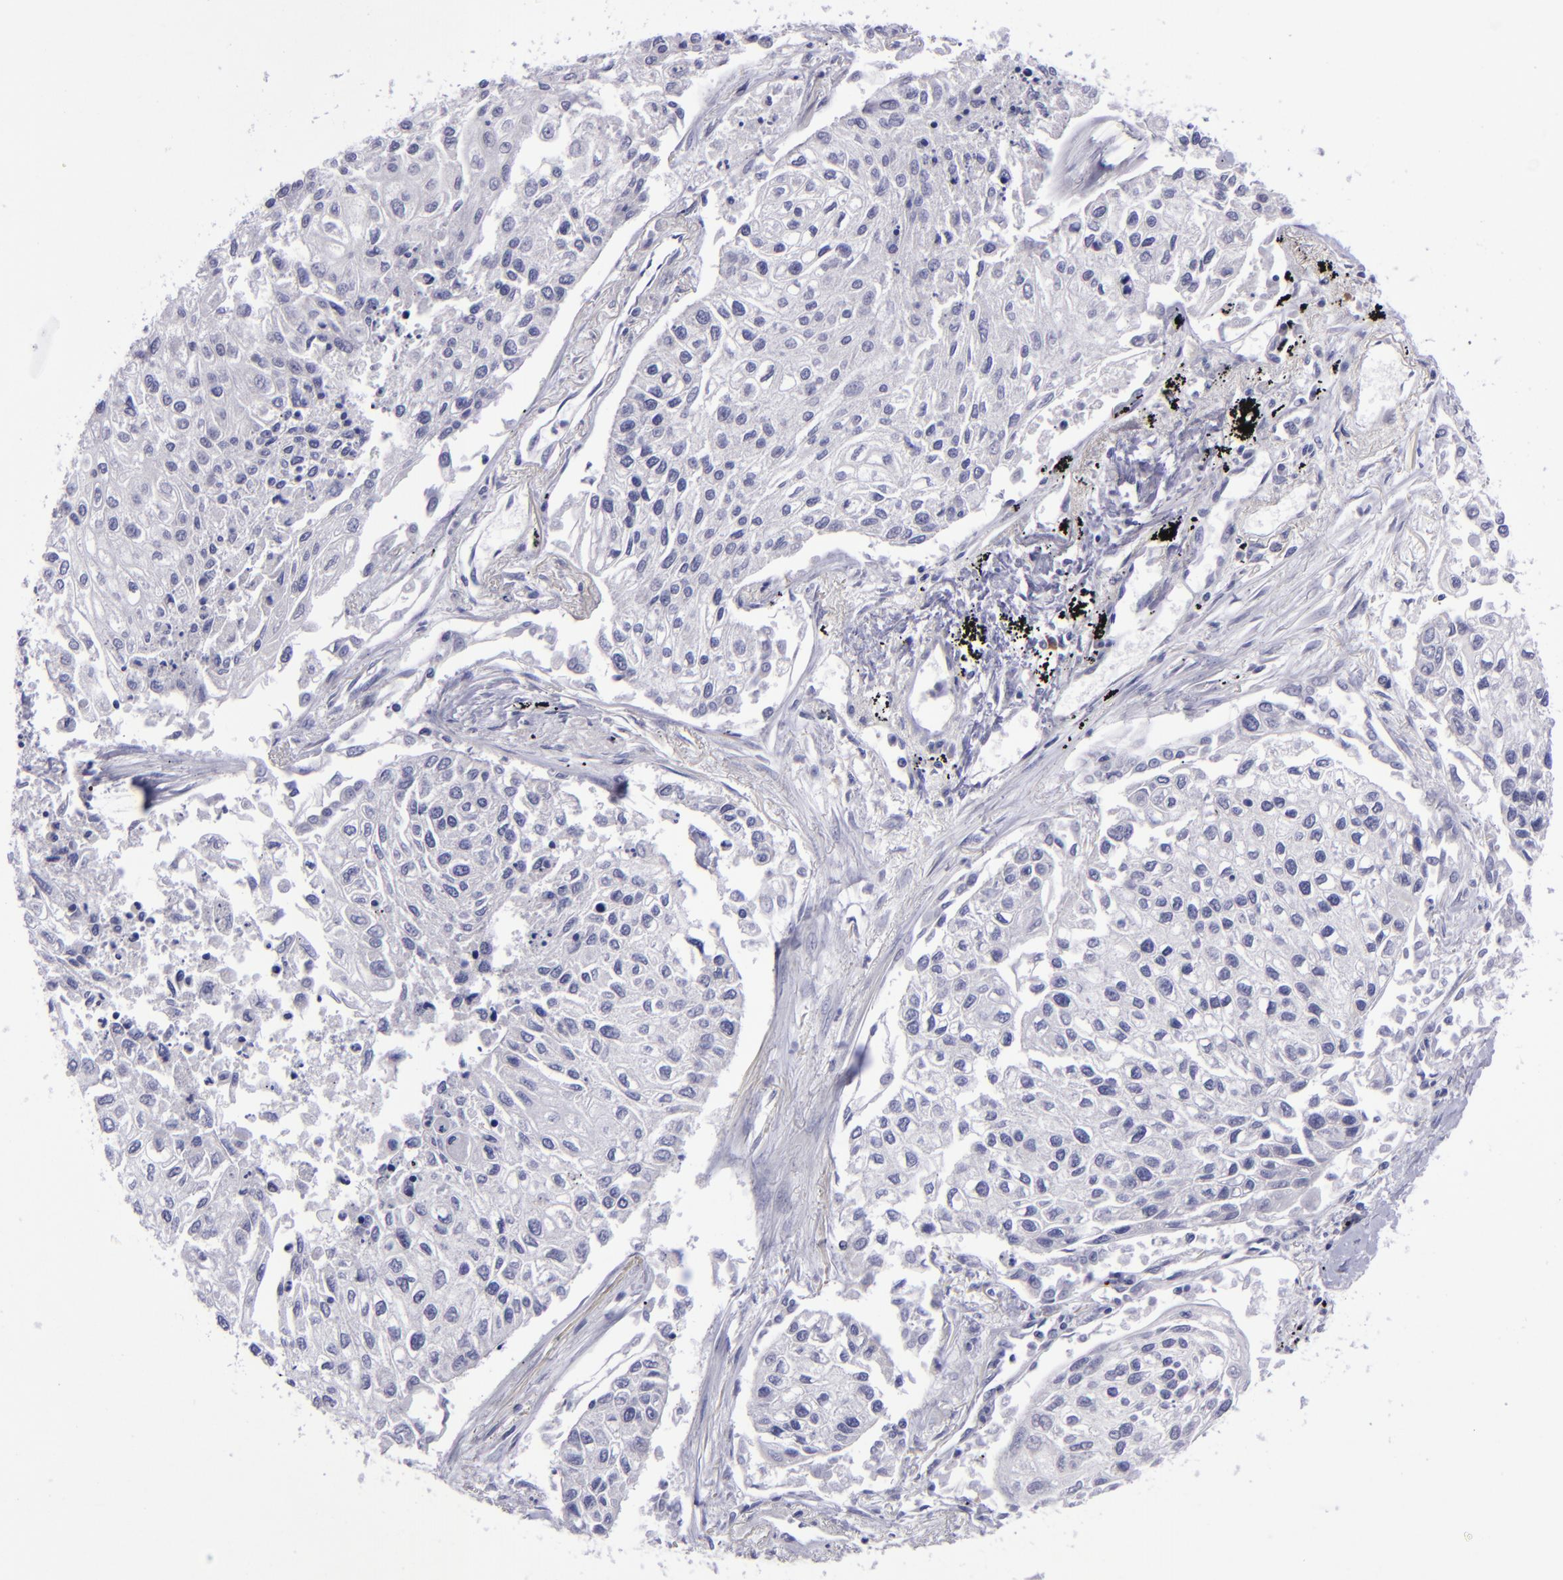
{"staining": {"intensity": "negative", "quantity": "none", "location": "none"}, "tissue": "lung cancer", "cell_type": "Tumor cells", "image_type": "cancer", "snomed": [{"axis": "morphology", "description": "Squamous cell carcinoma, NOS"}, {"axis": "topography", "description": "Lung"}], "caption": "This is a histopathology image of immunohistochemistry (IHC) staining of lung cancer (squamous cell carcinoma), which shows no positivity in tumor cells. (Stains: DAB (3,3'-diaminobenzidine) IHC with hematoxylin counter stain, Microscopy: brightfield microscopy at high magnification).", "gene": "POU2F2", "patient": {"sex": "male", "age": 75}}